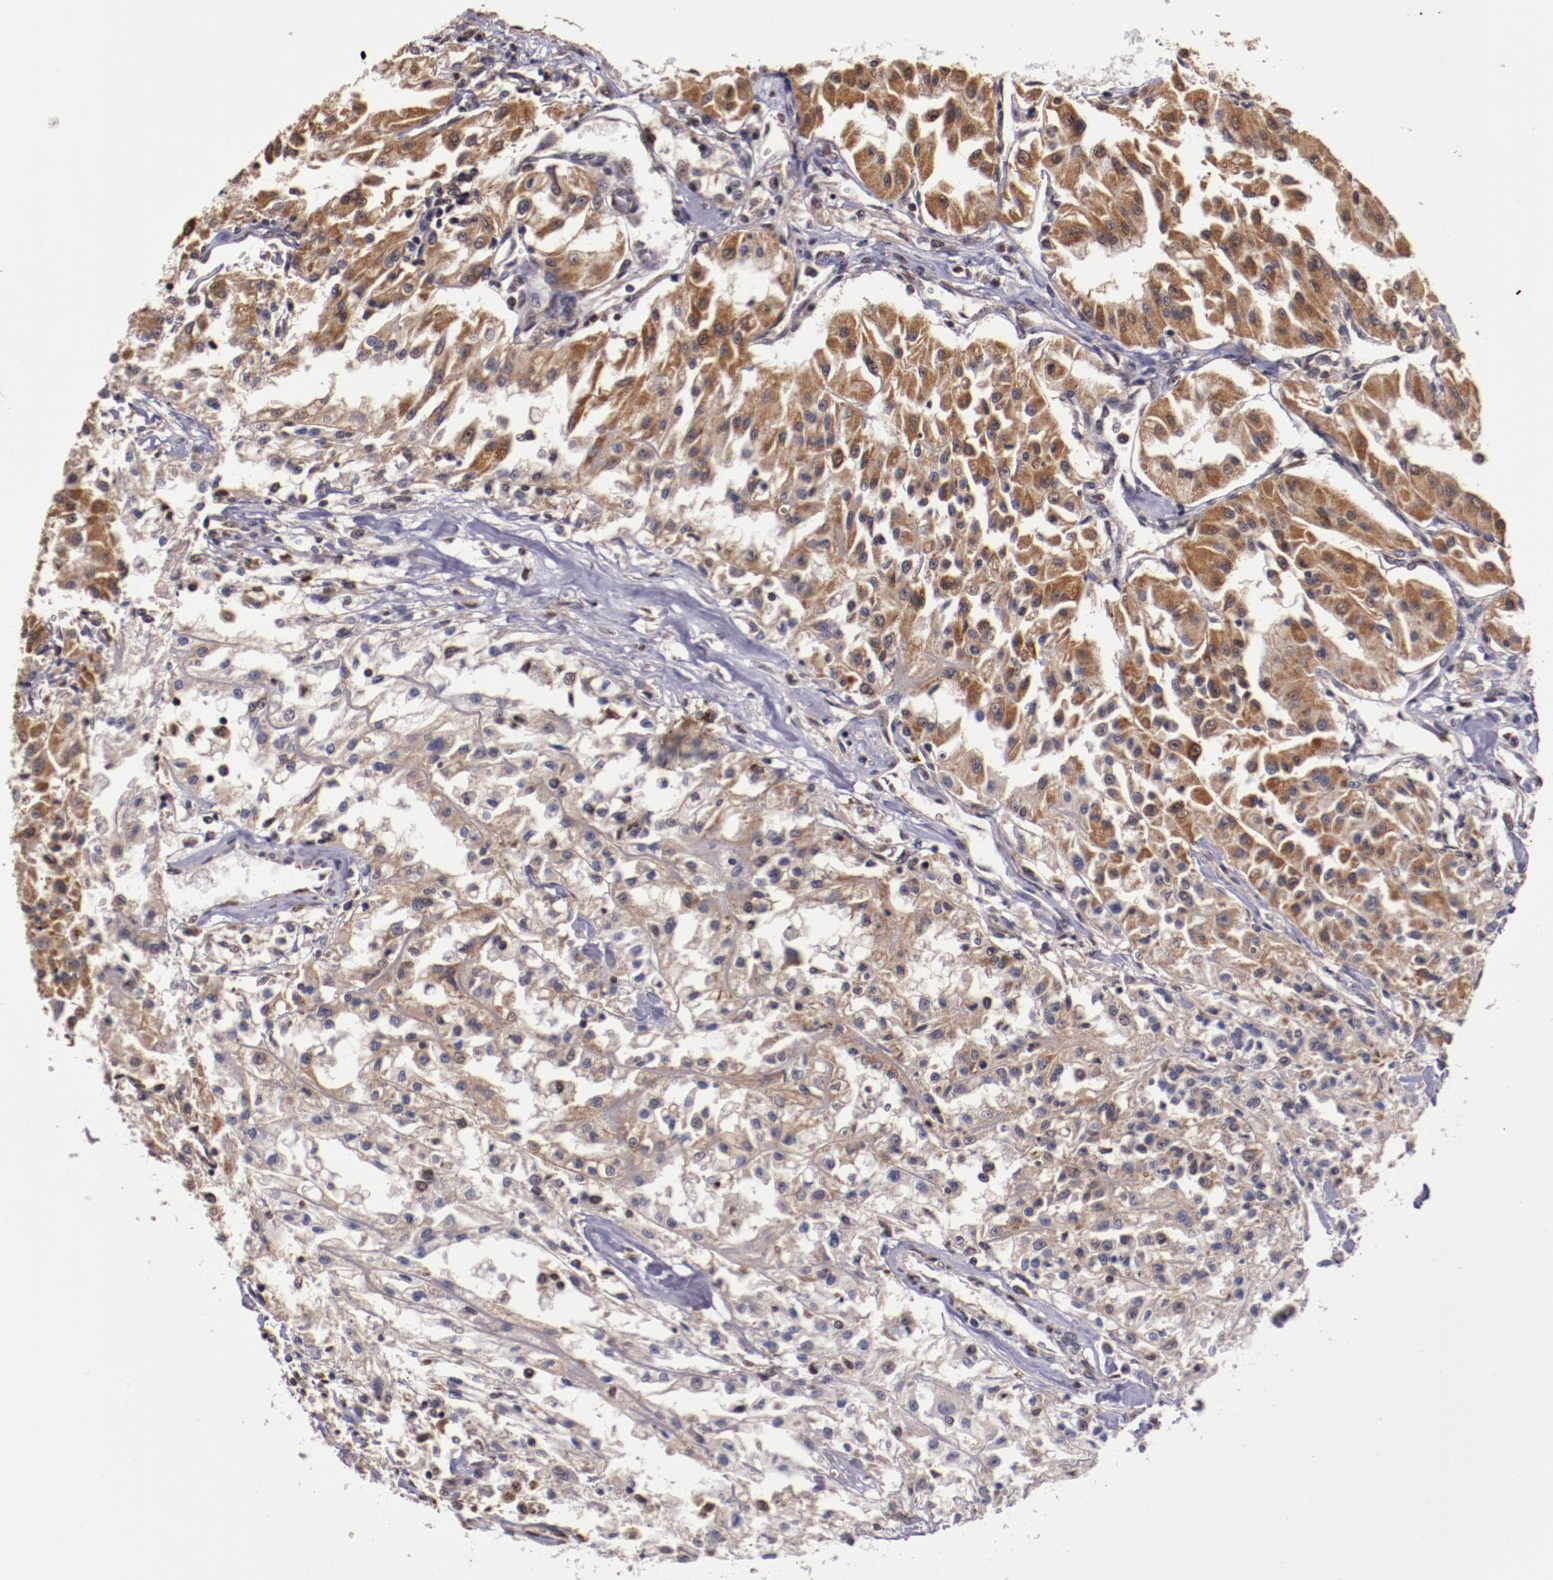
{"staining": {"intensity": "moderate", "quantity": "25%-75%", "location": "cytoplasmic/membranous"}, "tissue": "renal cancer", "cell_type": "Tumor cells", "image_type": "cancer", "snomed": [{"axis": "morphology", "description": "Adenocarcinoma, NOS"}, {"axis": "topography", "description": "Kidney"}], "caption": "Immunohistochemical staining of renal adenocarcinoma shows medium levels of moderate cytoplasmic/membranous staining in approximately 25%-75% of tumor cells.", "gene": "CECR2", "patient": {"sex": "male", "age": 78}}